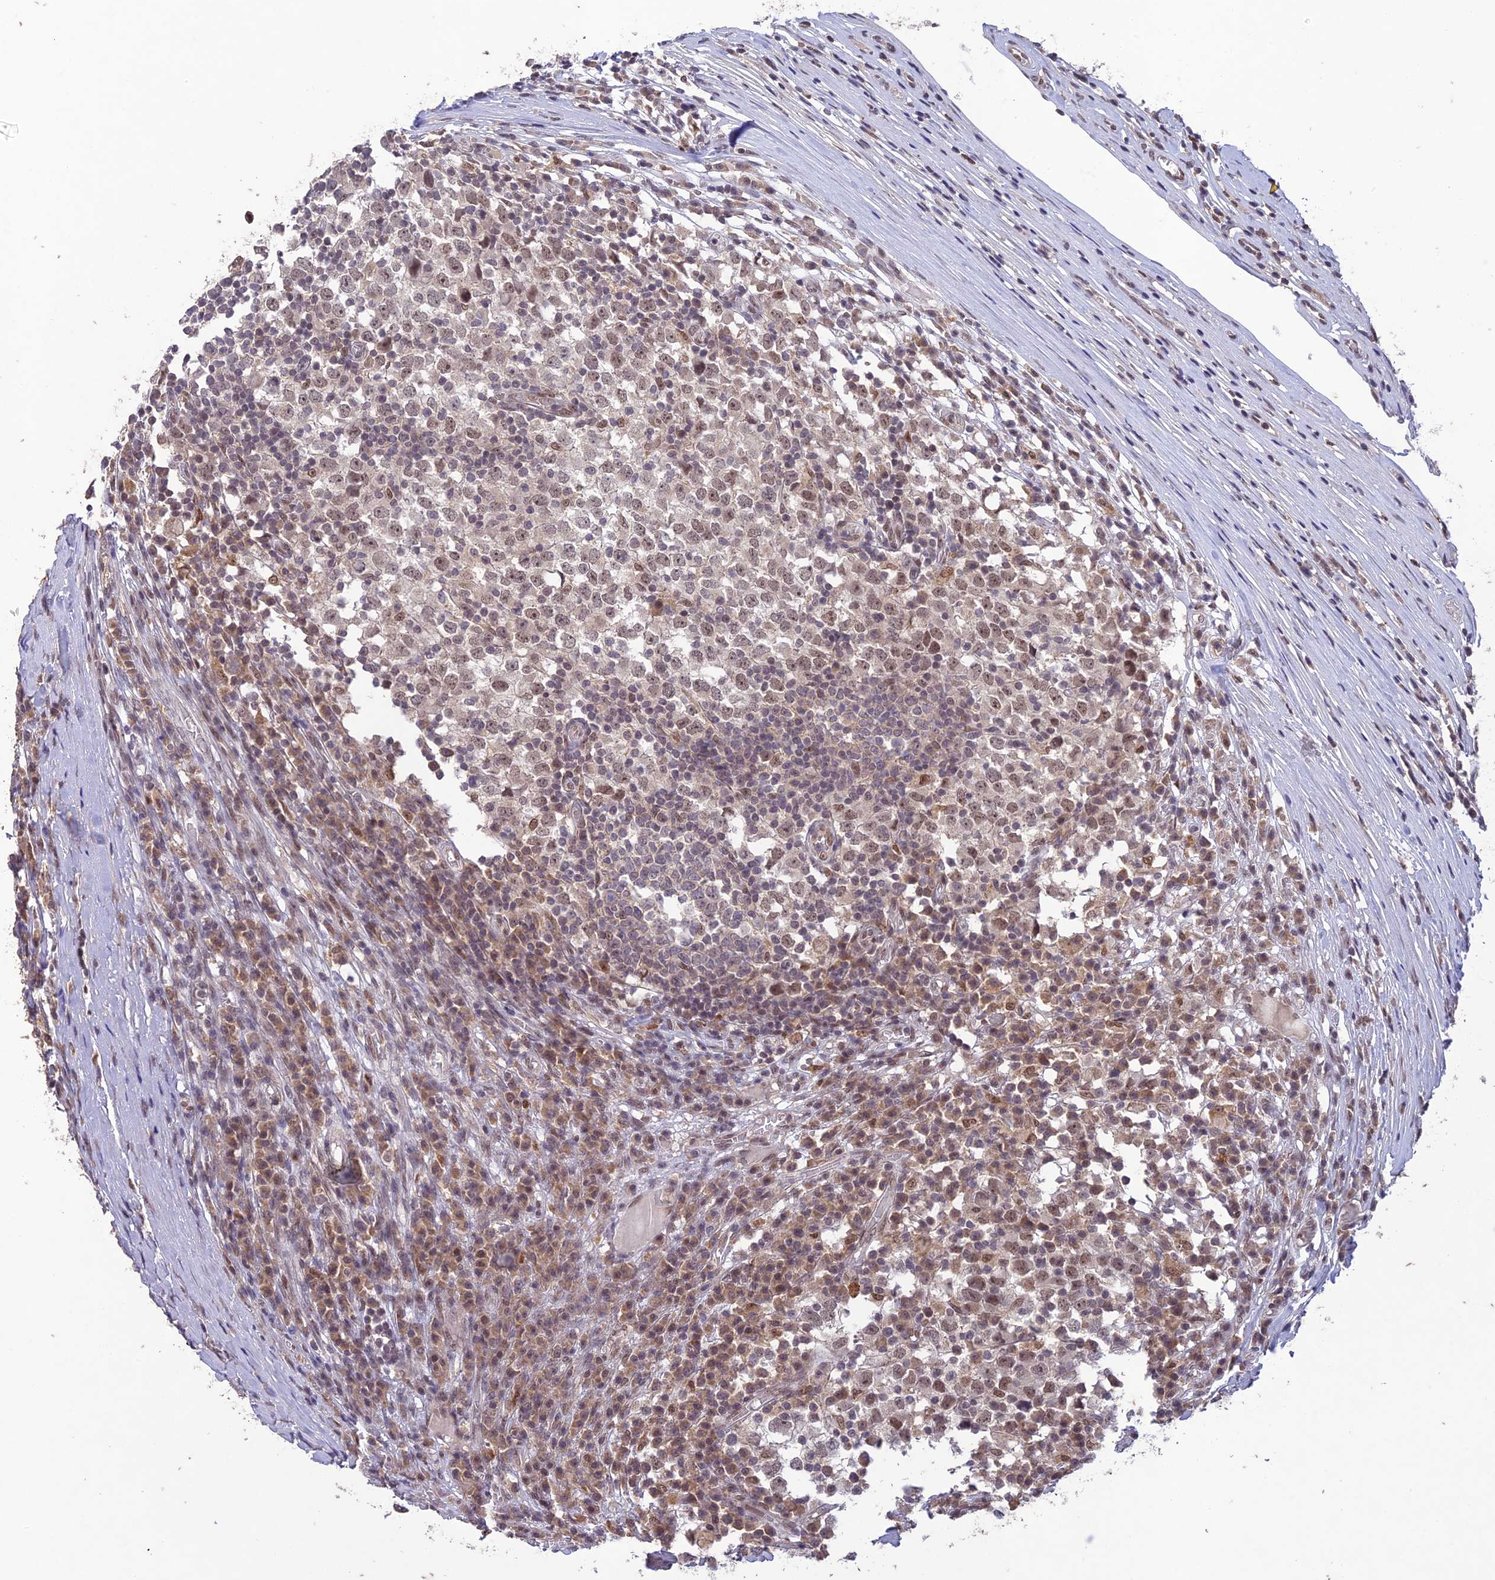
{"staining": {"intensity": "moderate", "quantity": ">75%", "location": "nuclear"}, "tissue": "testis cancer", "cell_type": "Tumor cells", "image_type": "cancer", "snomed": [{"axis": "morphology", "description": "Seminoma, NOS"}, {"axis": "topography", "description": "Testis"}], "caption": "Immunohistochemistry (IHC) of testis cancer (seminoma) demonstrates medium levels of moderate nuclear positivity in about >75% of tumor cells. (brown staining indicates protein expression, while blue staining denotes nuclei).", "gene": "POP4", "patient": {"sex": "male", "age": 65}}